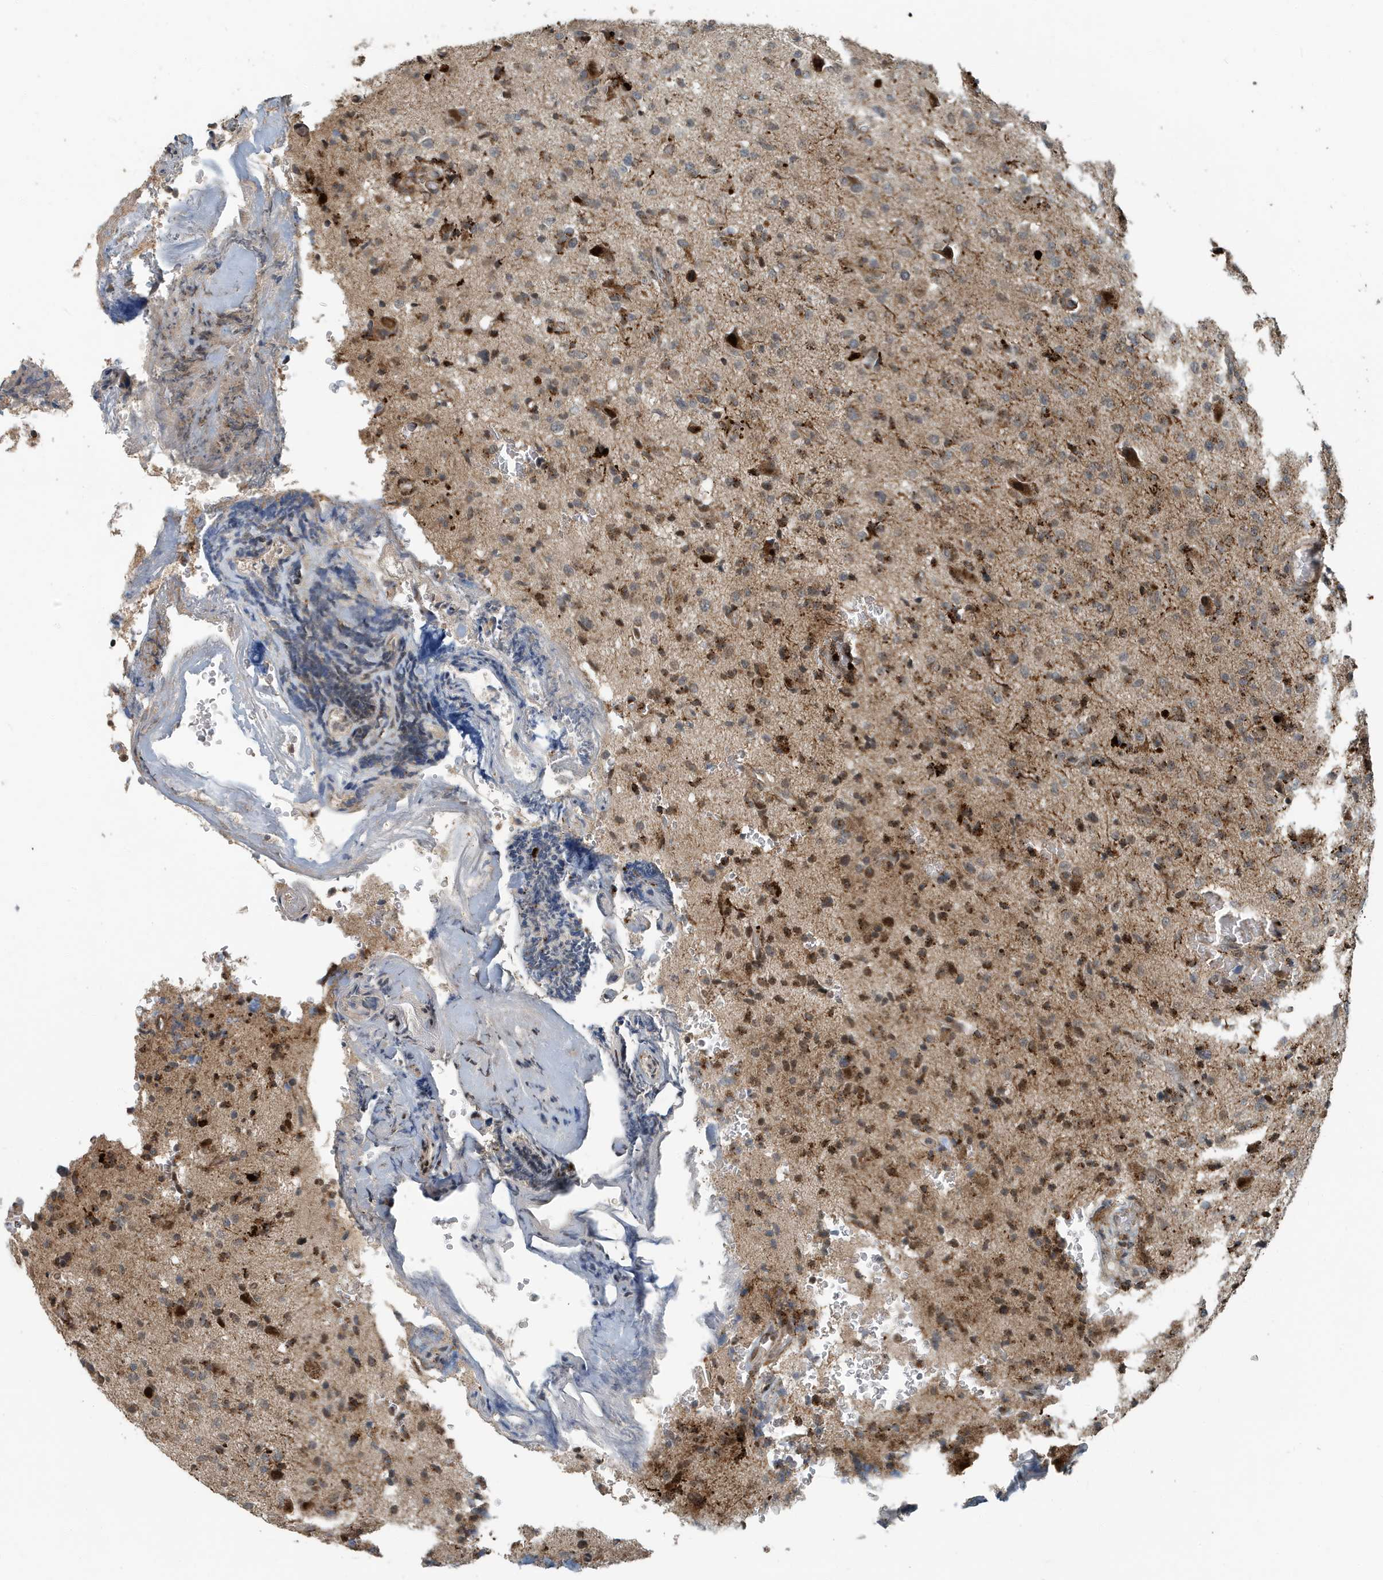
{"staining": {"intensity": "moderate", "quantity": "25%-75%", "location": "cytoplasmic/membranous"}, "tissue": "glioma", "cell_type": "Tumor cells", "image_type": "cancer", "snomed": [{"axis": "morphology", "description": "Glioma, malignant, High grade"}, {"axis": "topography", "description": "Brain"}], "caption": "Glioma stained with a protein marker exhibits moderate staining in tumor cells.", "gene": "KIF15", "patient": {"sex": "female", "age": 57}}